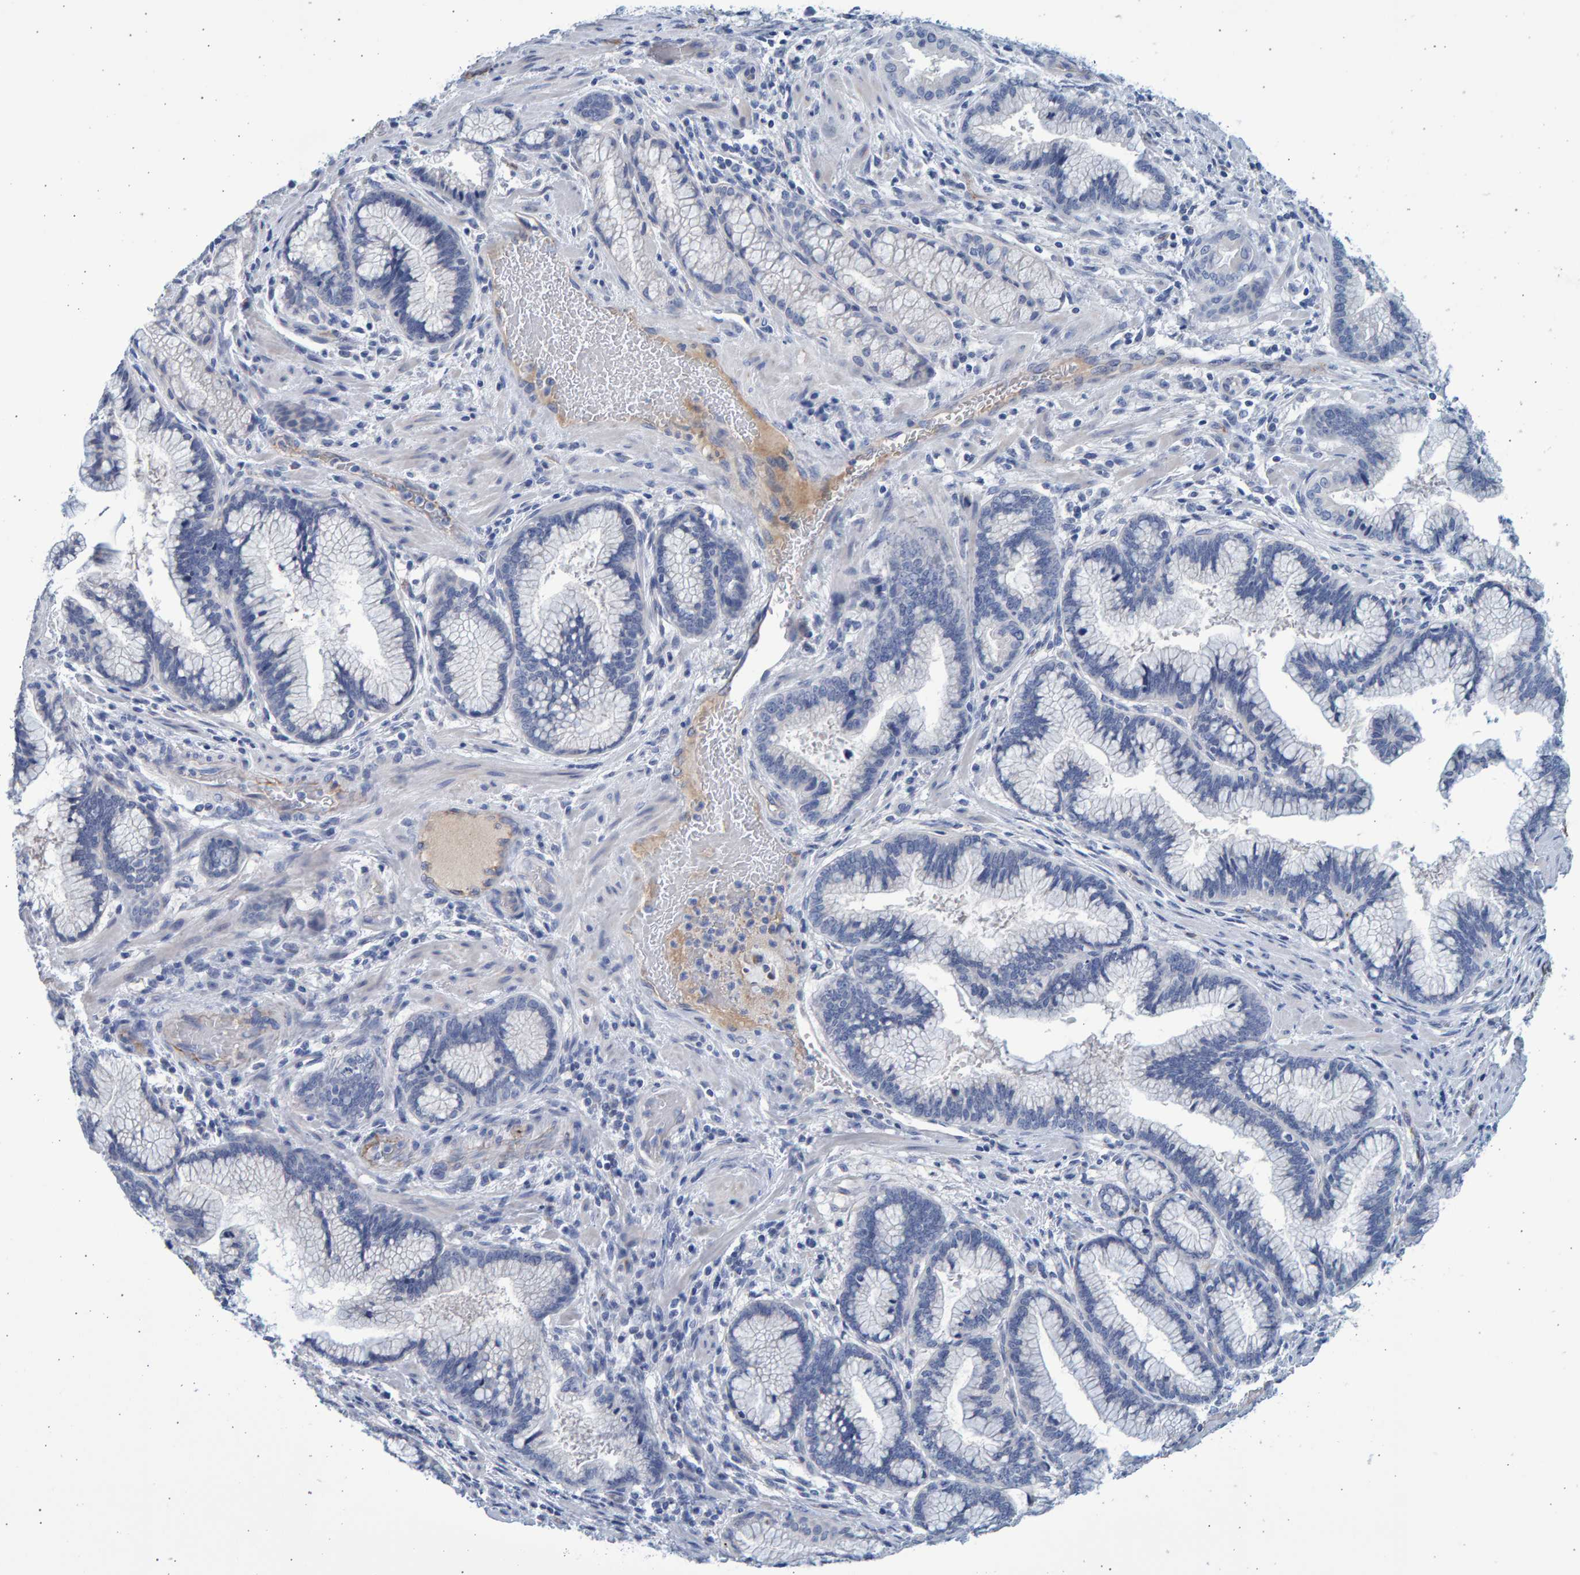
{"staining": {"intensity": "negative", "quantity": "none", "location": "none"}, "tissue": "pancreatic cancer", "cell_type": "Tumor cells", "image_type": "cancer", "snomed": [{"axis": "morphology", "description": "Adenocarcinoma, NOS"}, {"axis": "topography", "description": "Pancreas"}], "caption": "Pancreatic cancer was stained to show a protein in brown. There is no significant positivity in tumor cells.", "gene": "SLC34A3", "patient": {"sex": "female", "age": 64}}